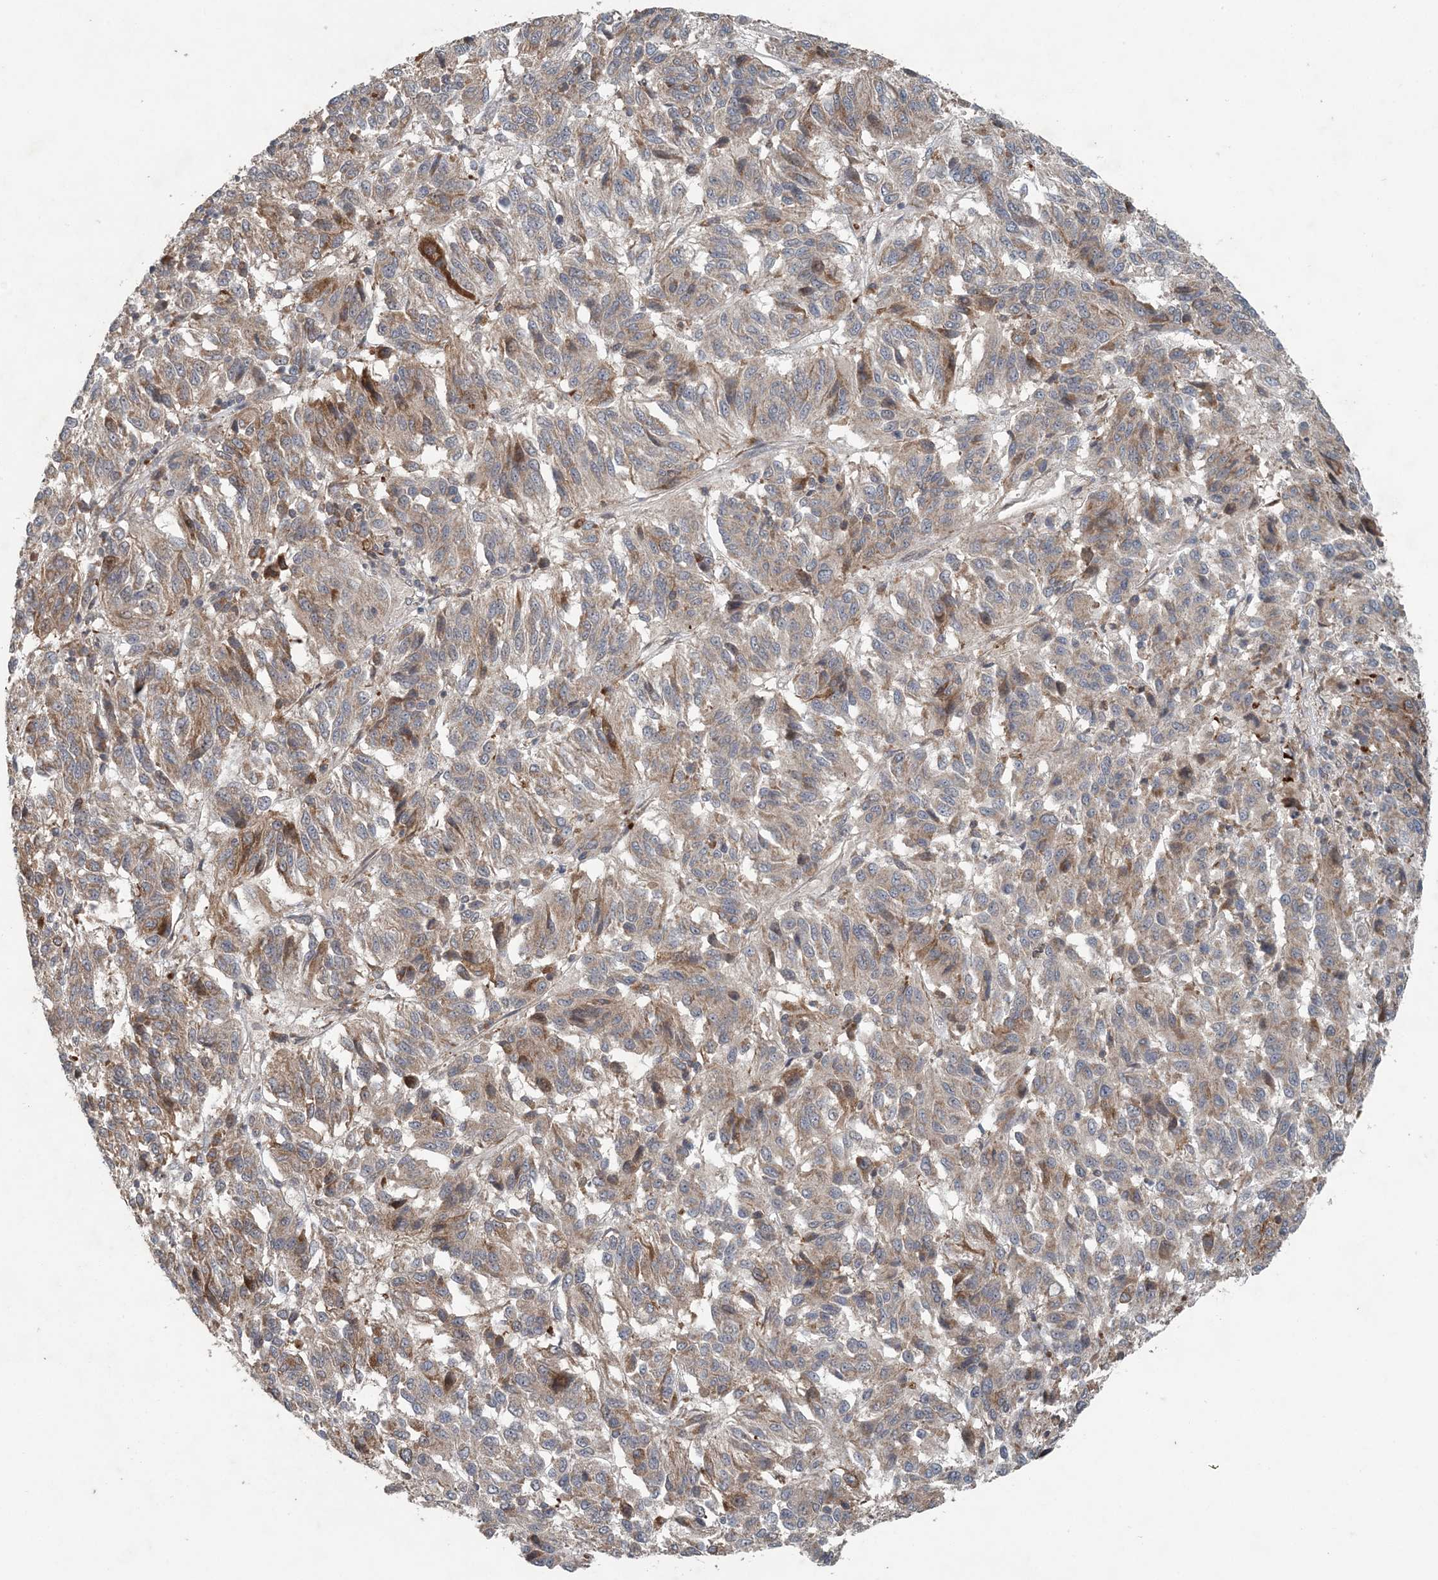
{"staining": {"intensity": "weak", "quantity": "25%-75%", "location": "cytoplasmic/membranous"}, "tissue": "melanoma", "cell_type": "Tumor cells", "image_type": "cancer", "snomed": [{"axis": "morphology", "description": "Malignant melanoma, Metastatic site"}, {"axis": "topography", "description": "Lung"}], "caption": "Malignant melanoma (metastatic site) stained for a protein displays weak cytoplasmic/membranous positivity in tumor cells. The staining was performed using DAB (3,3'-diaminobenzidine), with brown indicating positive protein expression. Nuclei are stained blue with hematoxylin.", "gene": "MYO9B", "patient": {"sex": "male", "age": 64}}